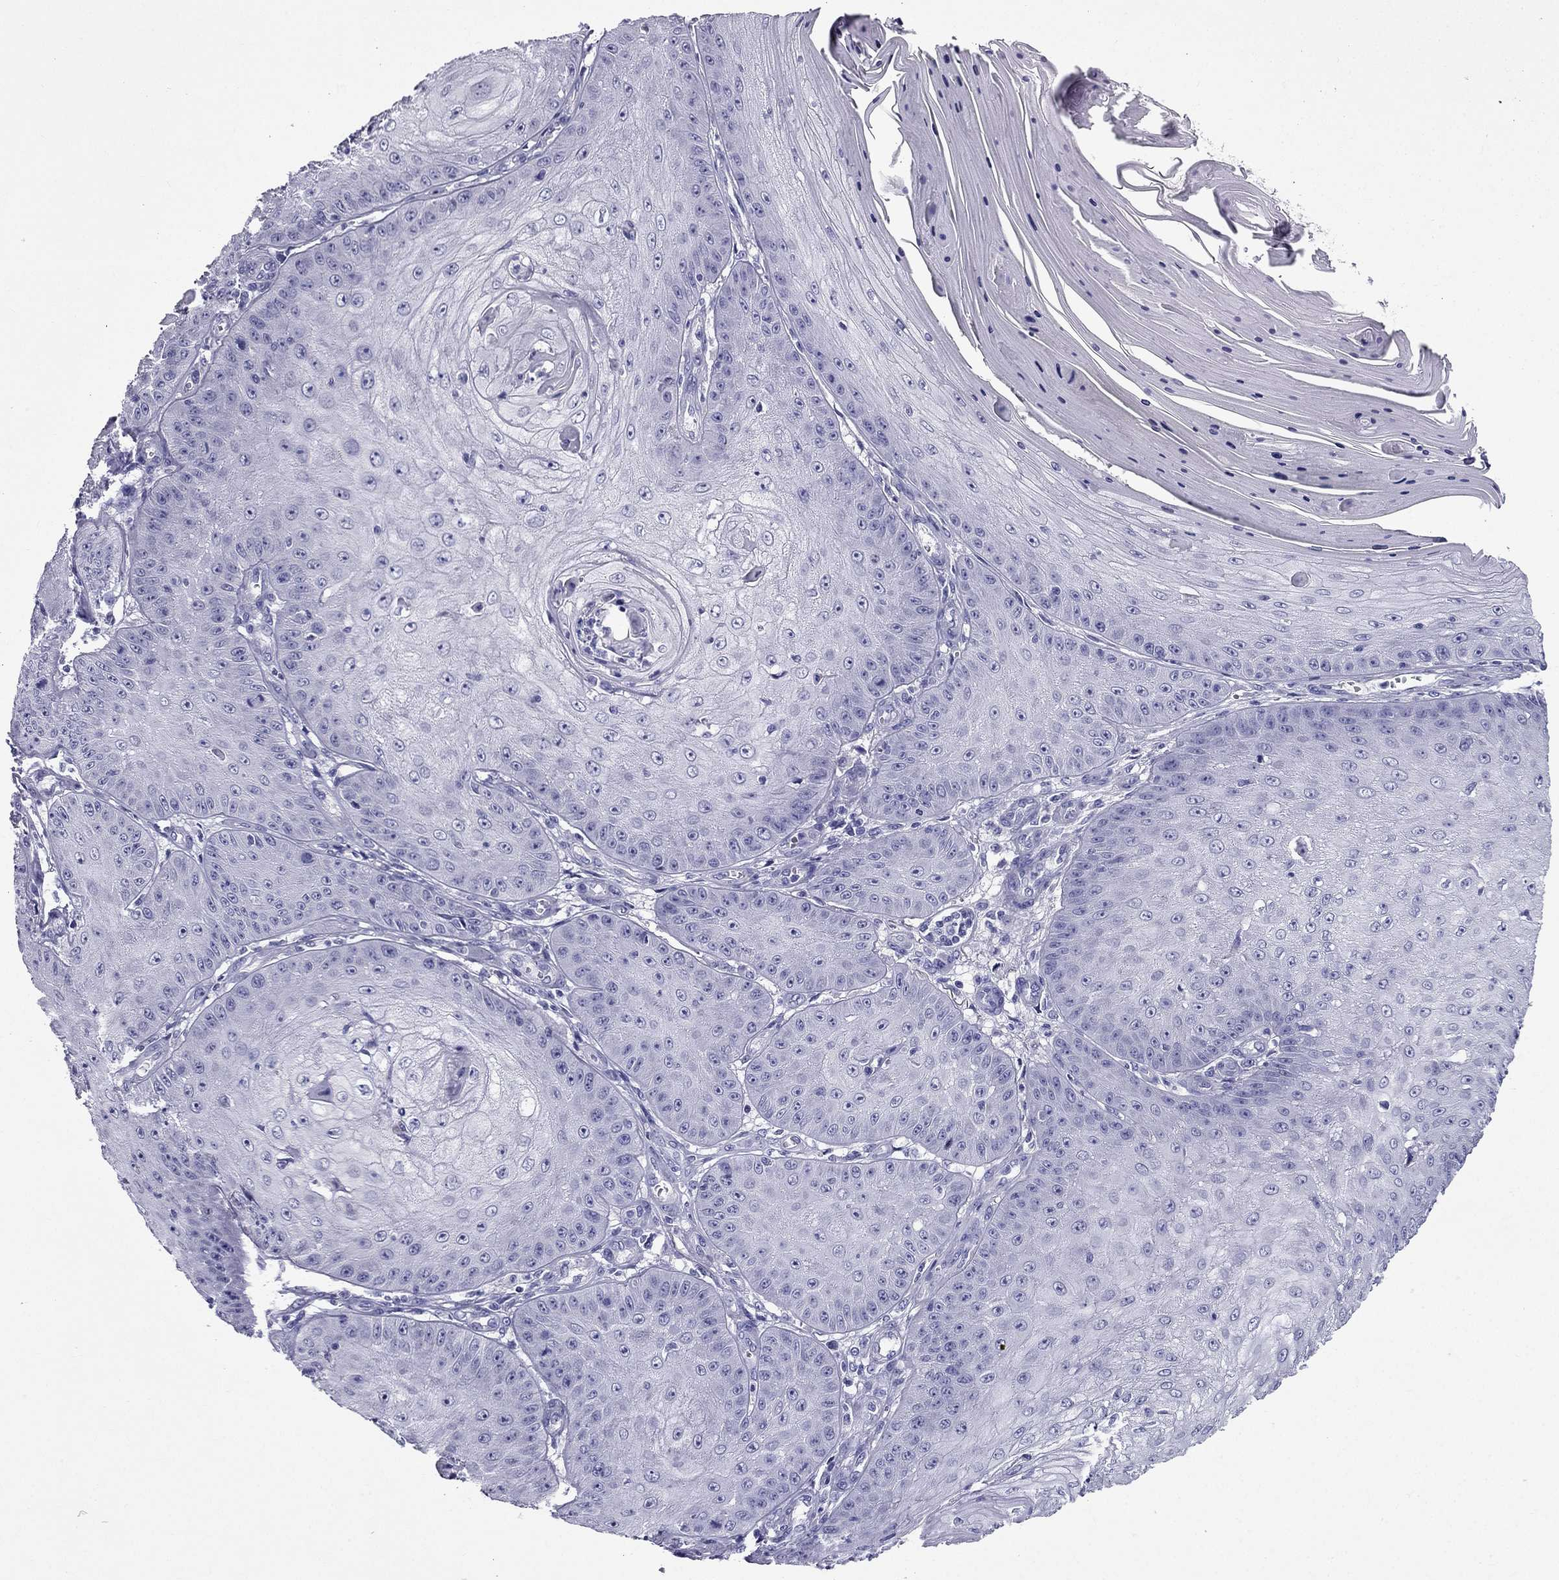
{"staining": {"intensity": "negative", "quantity": "none", "location": "none"}, "tissue": "skin cancer", "cell_type": "Tumor cells", "image_type": "cancer", "snomed": [{"axis": "morphology", "description": "Squamous cell carcinoma, NOS"}, {"axis": "topography", "description": "Skin"}], "caption": "Protein analysis of skin cancer (squamous cell carcinoma) shows no significant positivity in tumor cells.", "gene": "ZNF541", "patient": {"sex": "male", "age": 70}}